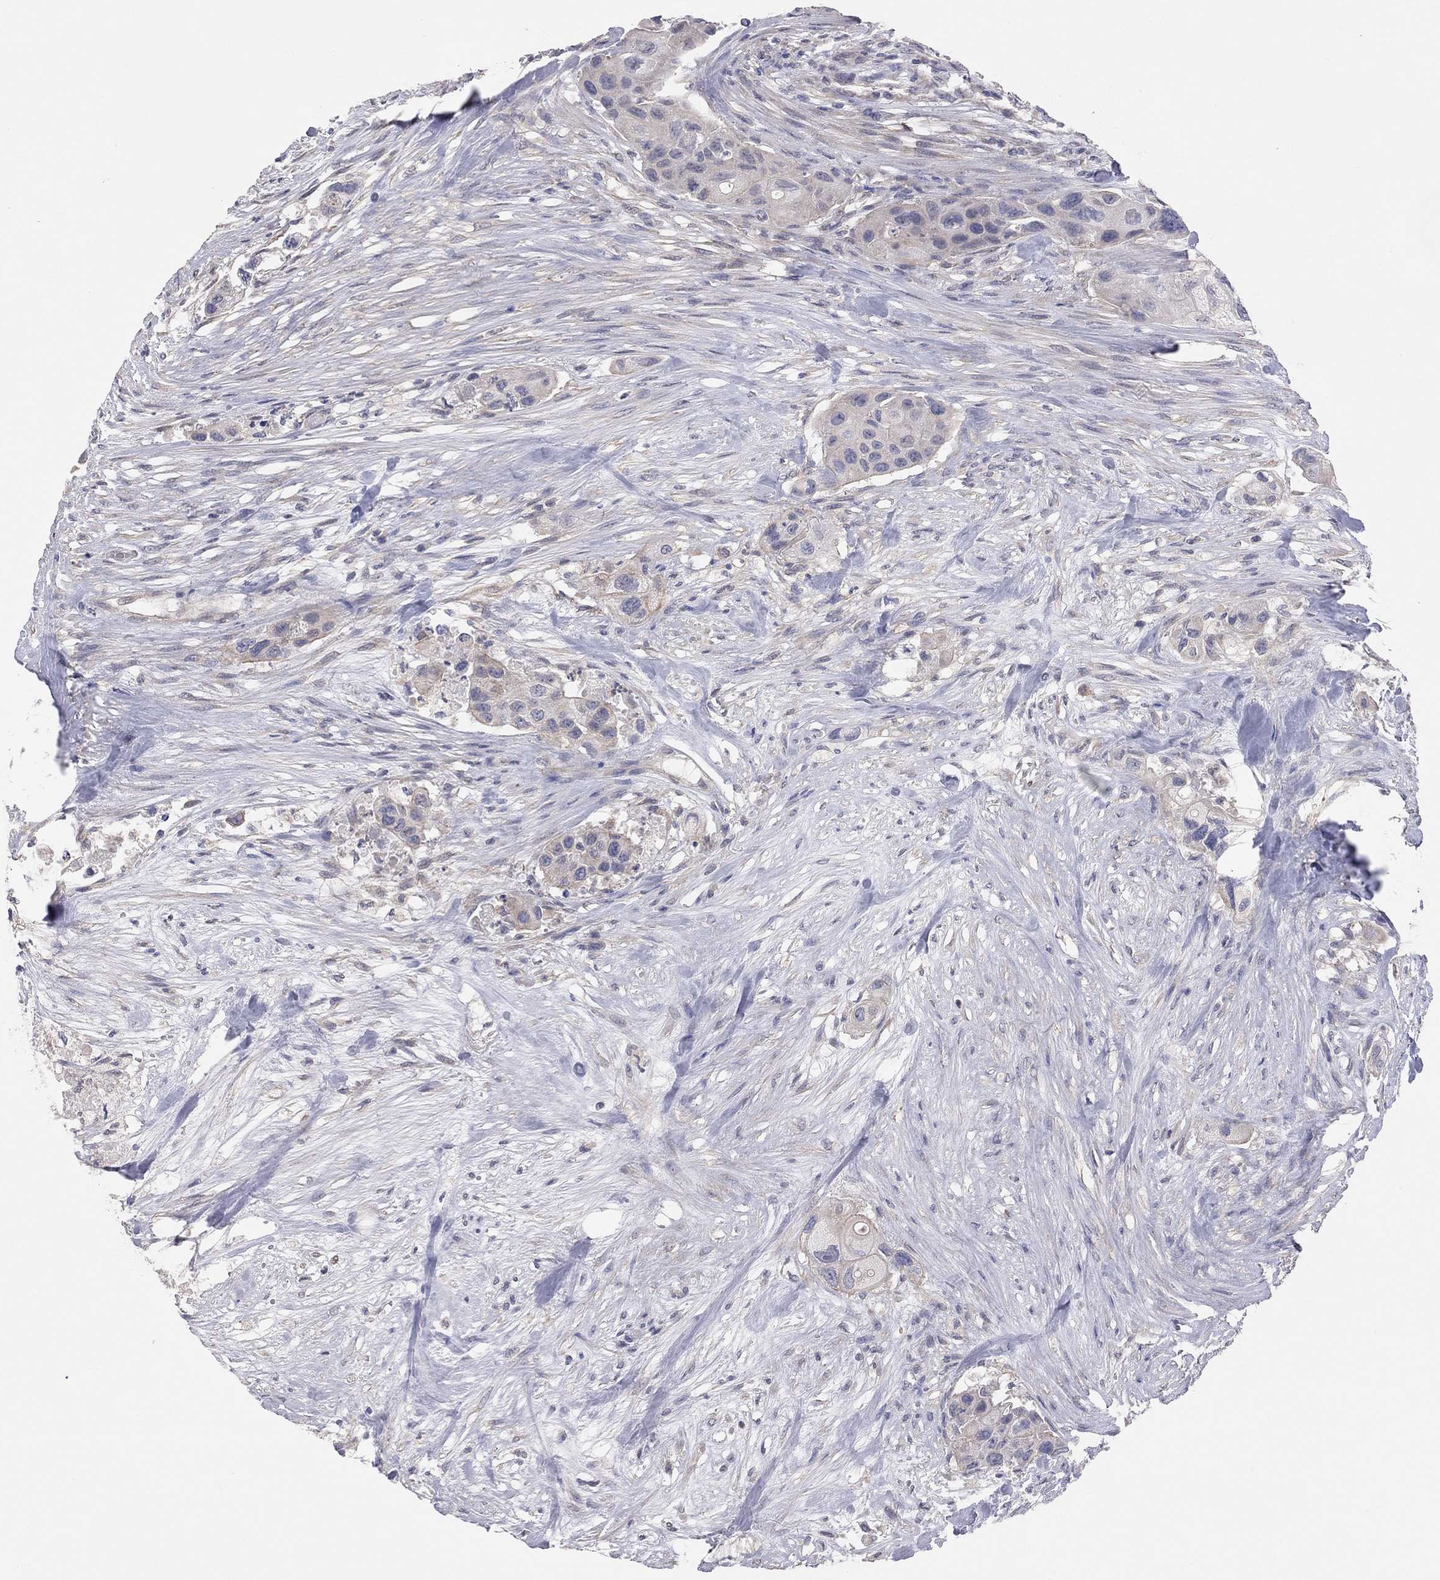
{"staining": {"intensity": "weak", "quantity": "<25%", "location": "cytoplasmic/membranous"}, "tissue": "urothelial cancer", "cell_type": "Tumor cells", "image_type": "cancer", "snomed": [{"axis": "morphology", "description": "Urothelial carcinoma, High grade"}, {"axis": "topography", "description": "Urinary bladder"}], "caption": "The histopathology image demonstrates no staining of tumor cells in high-grade urothelial carcinoma.", "gene": "KCNB1", "patient": {"sex": "female", "age": 73}}